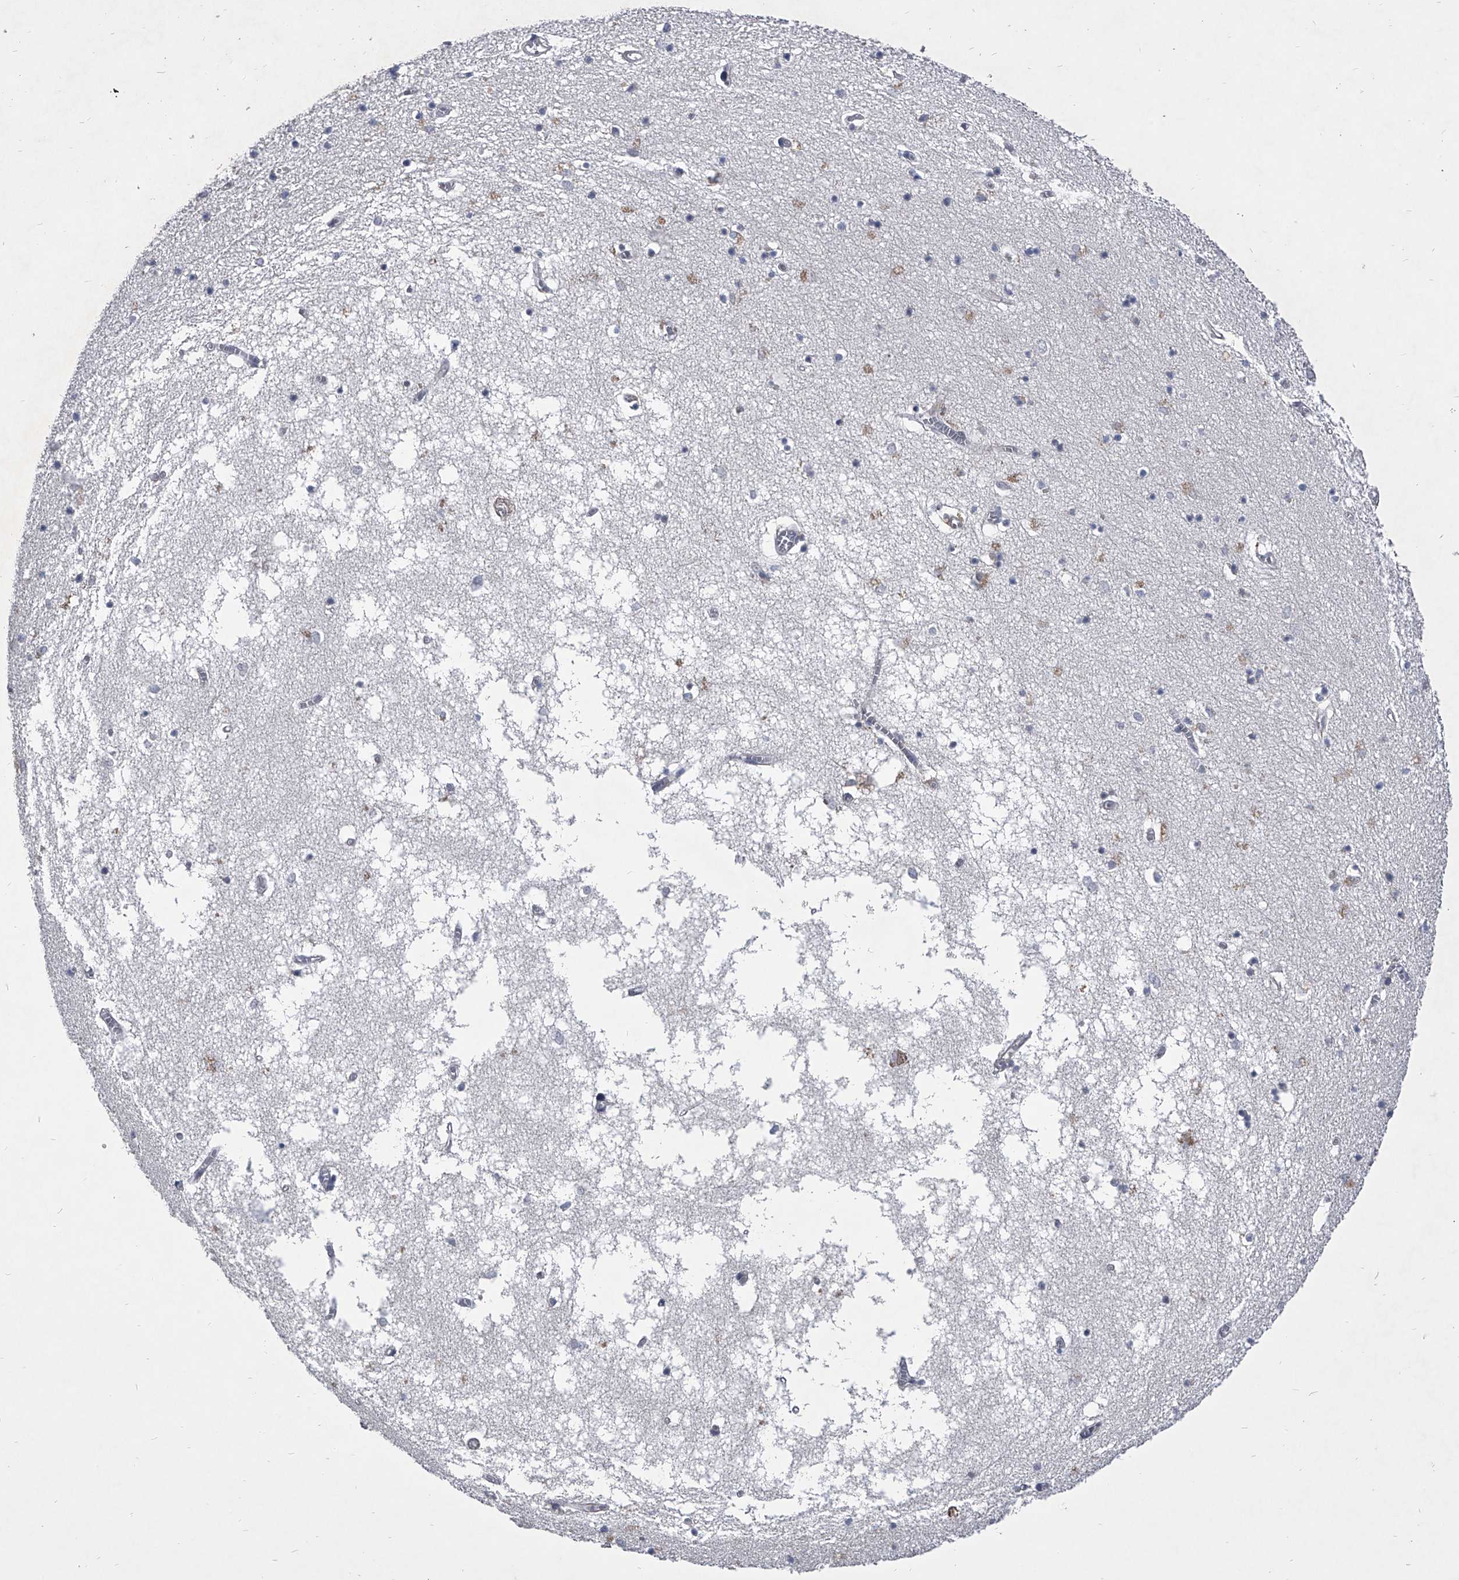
{"staining": {"intensity": "negative", "quantity": "none", "location": "none"}, "tissue": "hippocampus", "cell_type": "Glial cells", "image_type": "normal", "snomed": [{"axis": "morphology", "description": "Normal tissue, NOS"}, {"axis": "topography", "description": "Hippocampus"}], "caption": "Immunohistochemistry photomicrograph of benign hippocampus stained for a protein (brown), which demonstrates no expression in glial cells.", "gene": "CCR4", "patient": {"sex": "male", "age": 70}}